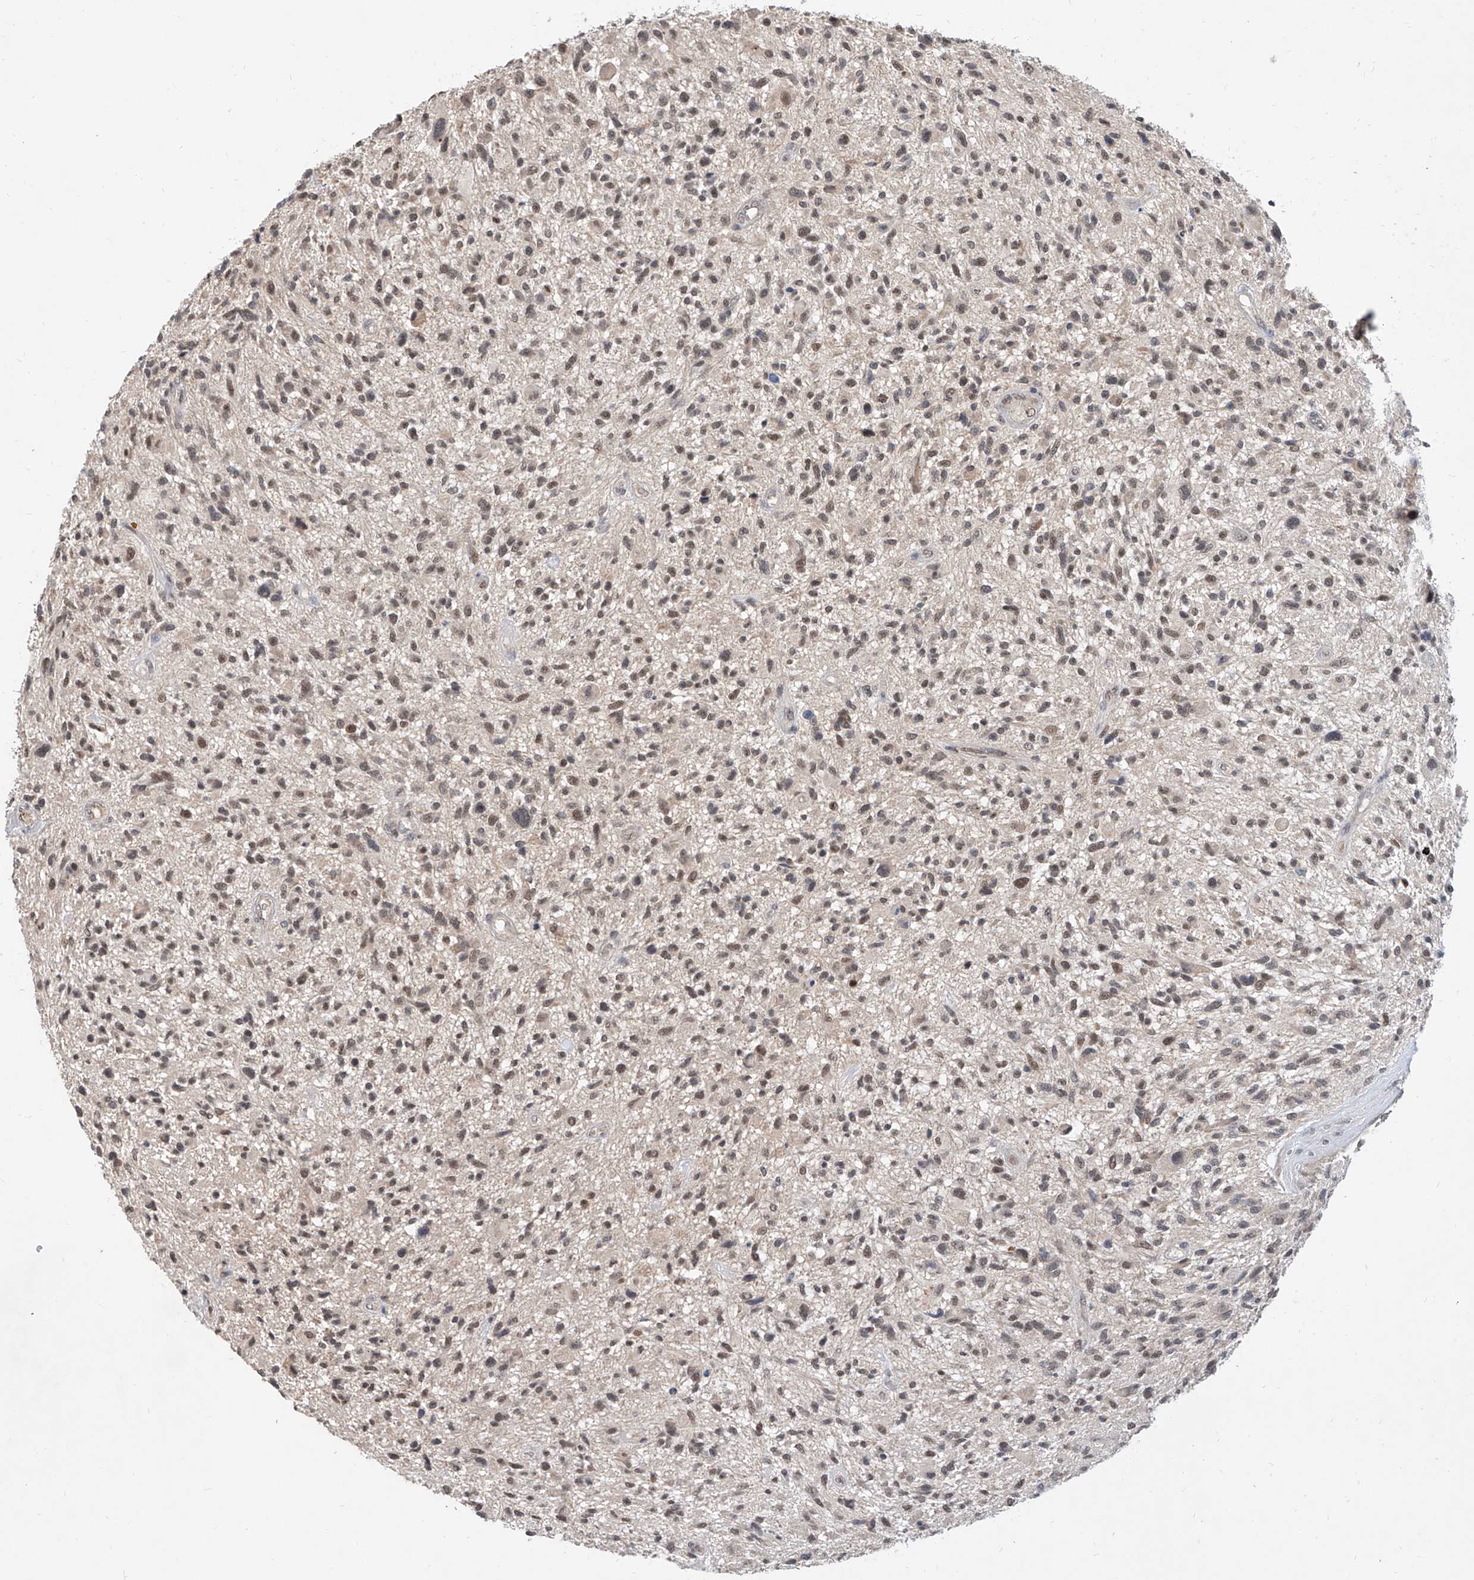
{"staining": {"intensity": "weak", "quantity": "<25%", "location": "nuclear"}, "tissue": "glioma", "cell_type": "Tumor cells", "image_type": "cancer", "snomed": [{"axis": "morphology", "description": "Glioma, malignant, High grade"}, {"axis": "topography", "description": "Brain"}], "caption": "High magnification brightfield microscopy of glioma stained with DAB (3,3'-diaminobenzidine) (brown) and counterstained with hematoxylin (blue): tumor cells show no significant expression.", "gene": "CARMIL3", "patient": {"sex": "male", "age": 47}}